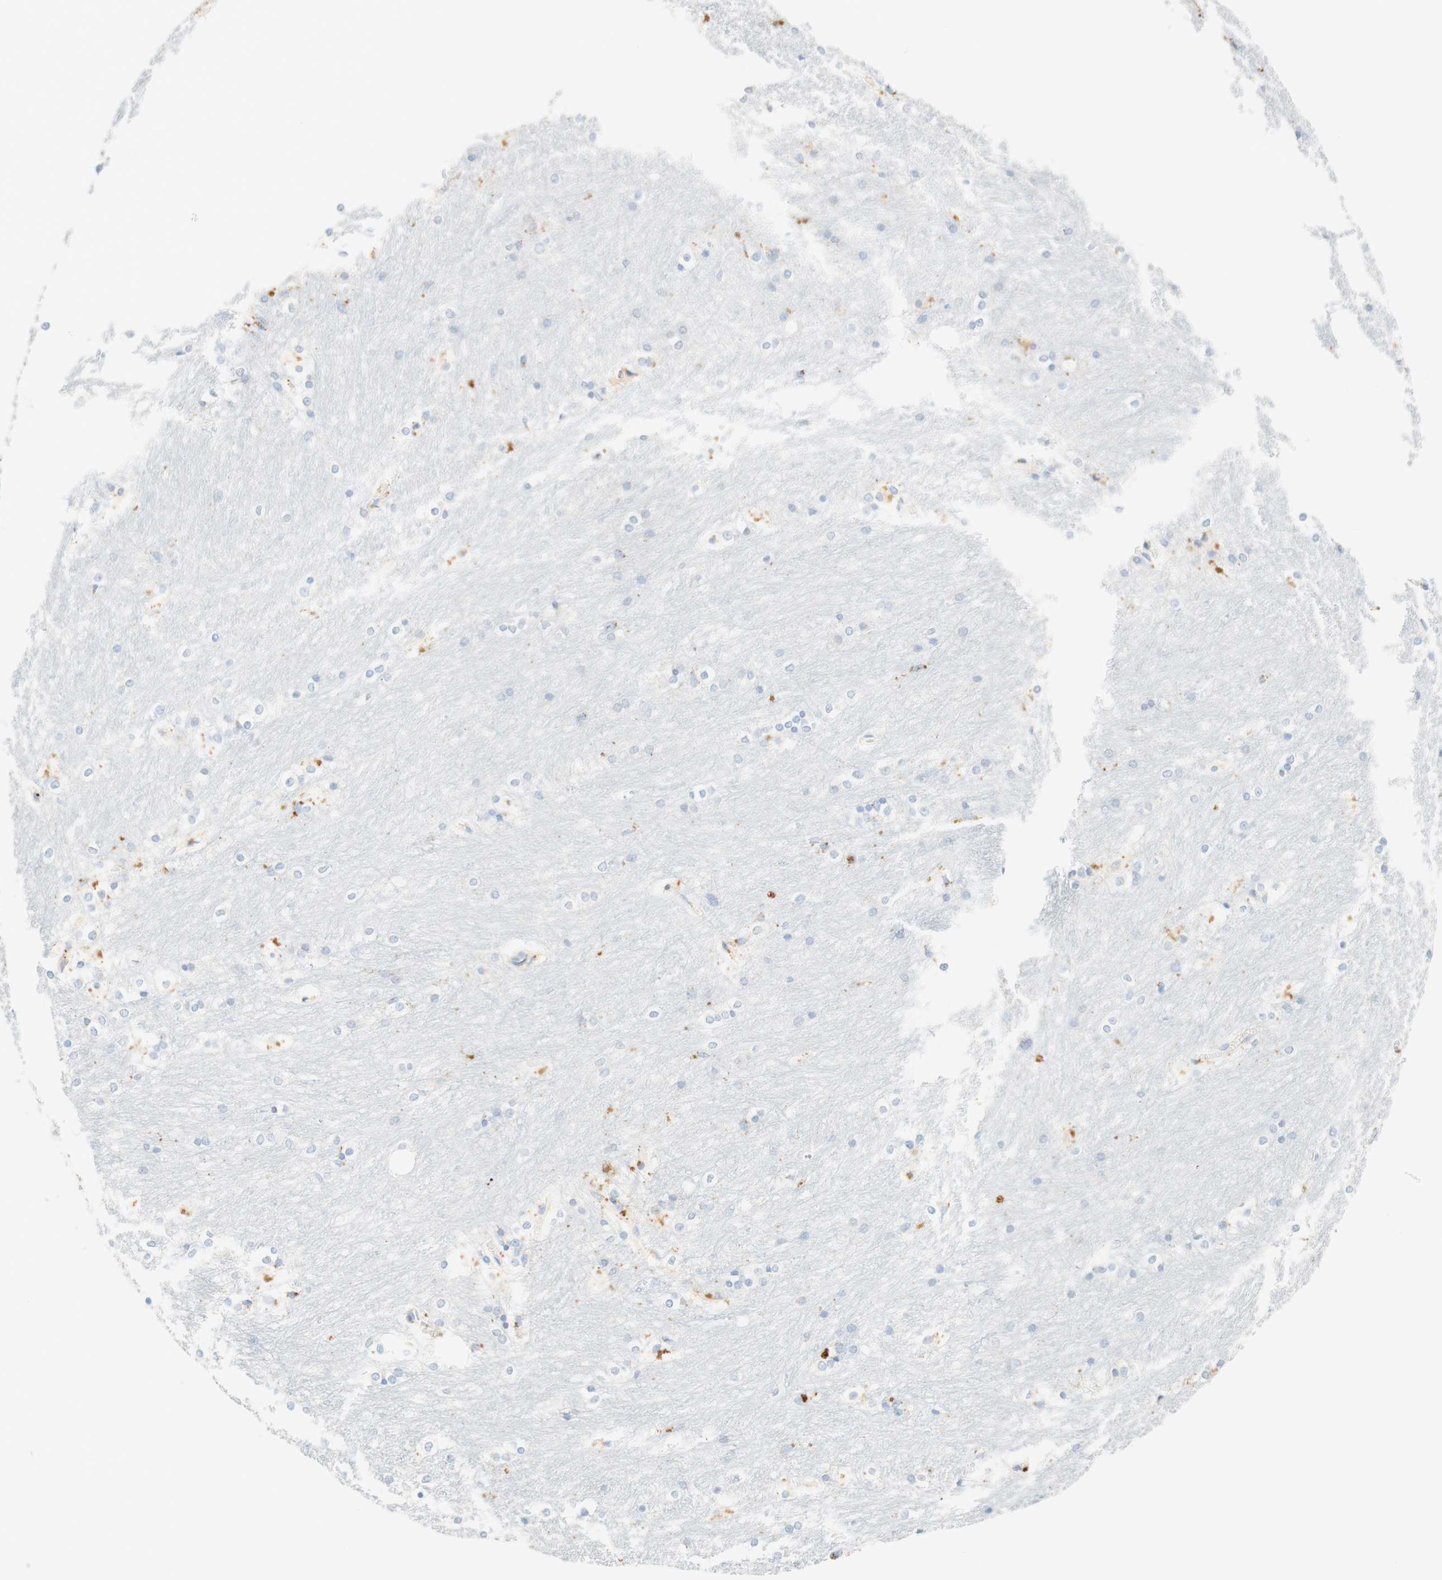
{"staining": {"intensity": "negative", "quantity": "none", "location": "none"}, "tissue": "caudate", "cell_type": "Glial cells", "image_type": "normal", "snomed": [{"axis": "morphology", "description": "Normal tissue, NOS"}, {"axis": "topography", "description": "Lateral ventricle wall"}], "caption": "This is an immunohistochemistry (IHC) photomicrograph of normal human caudate. There is no positivity in glial cells.", "gene": "CD63", "patient": {"sex": "female", "age": 19}}